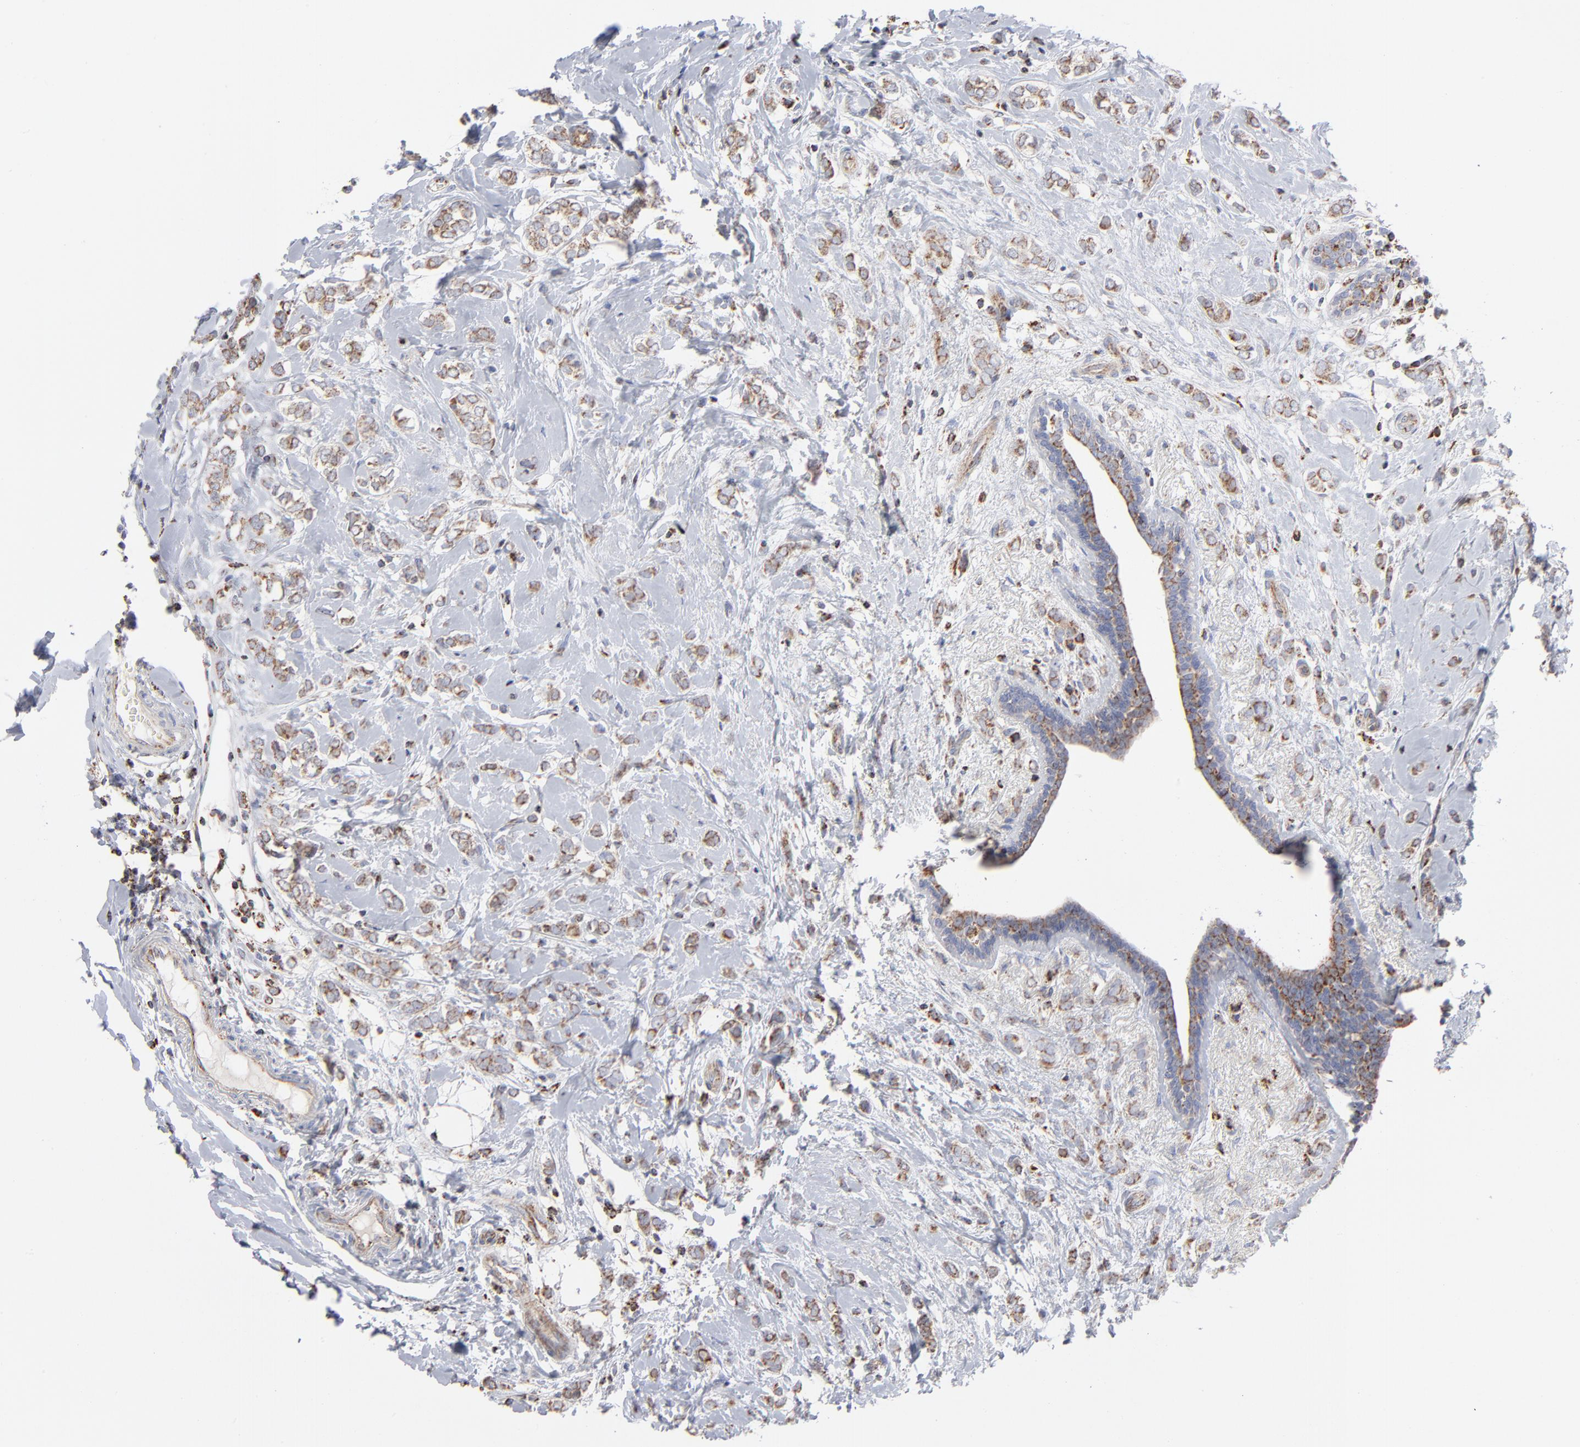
{"staining": {"intensity": "moderate", "quantity": "25%-75%", "location": "cytoplasmic/membranous"}, "tissue": "breast cancer", "cell_type": "Tumor cells", "image_type": "cancer", "snomed": [{"axis": "morphology", "description": "Normal tissue, NOS"}, {"axis": "morphology", "description": "Lobular carcinoma"}, {"axis": "topography", "description": "Breast"}], "caption": "Immunohistochemistry (IHC) histopathology image of human breast lobular carcinoma stained for a protein (brown), which exhibits medium levels of moderate cytoplasmic/membranous positivity in approximately 25%-75% of tumor cells.", "gene": "ASB3", "patient": {"sex": "female", "age": 47}}